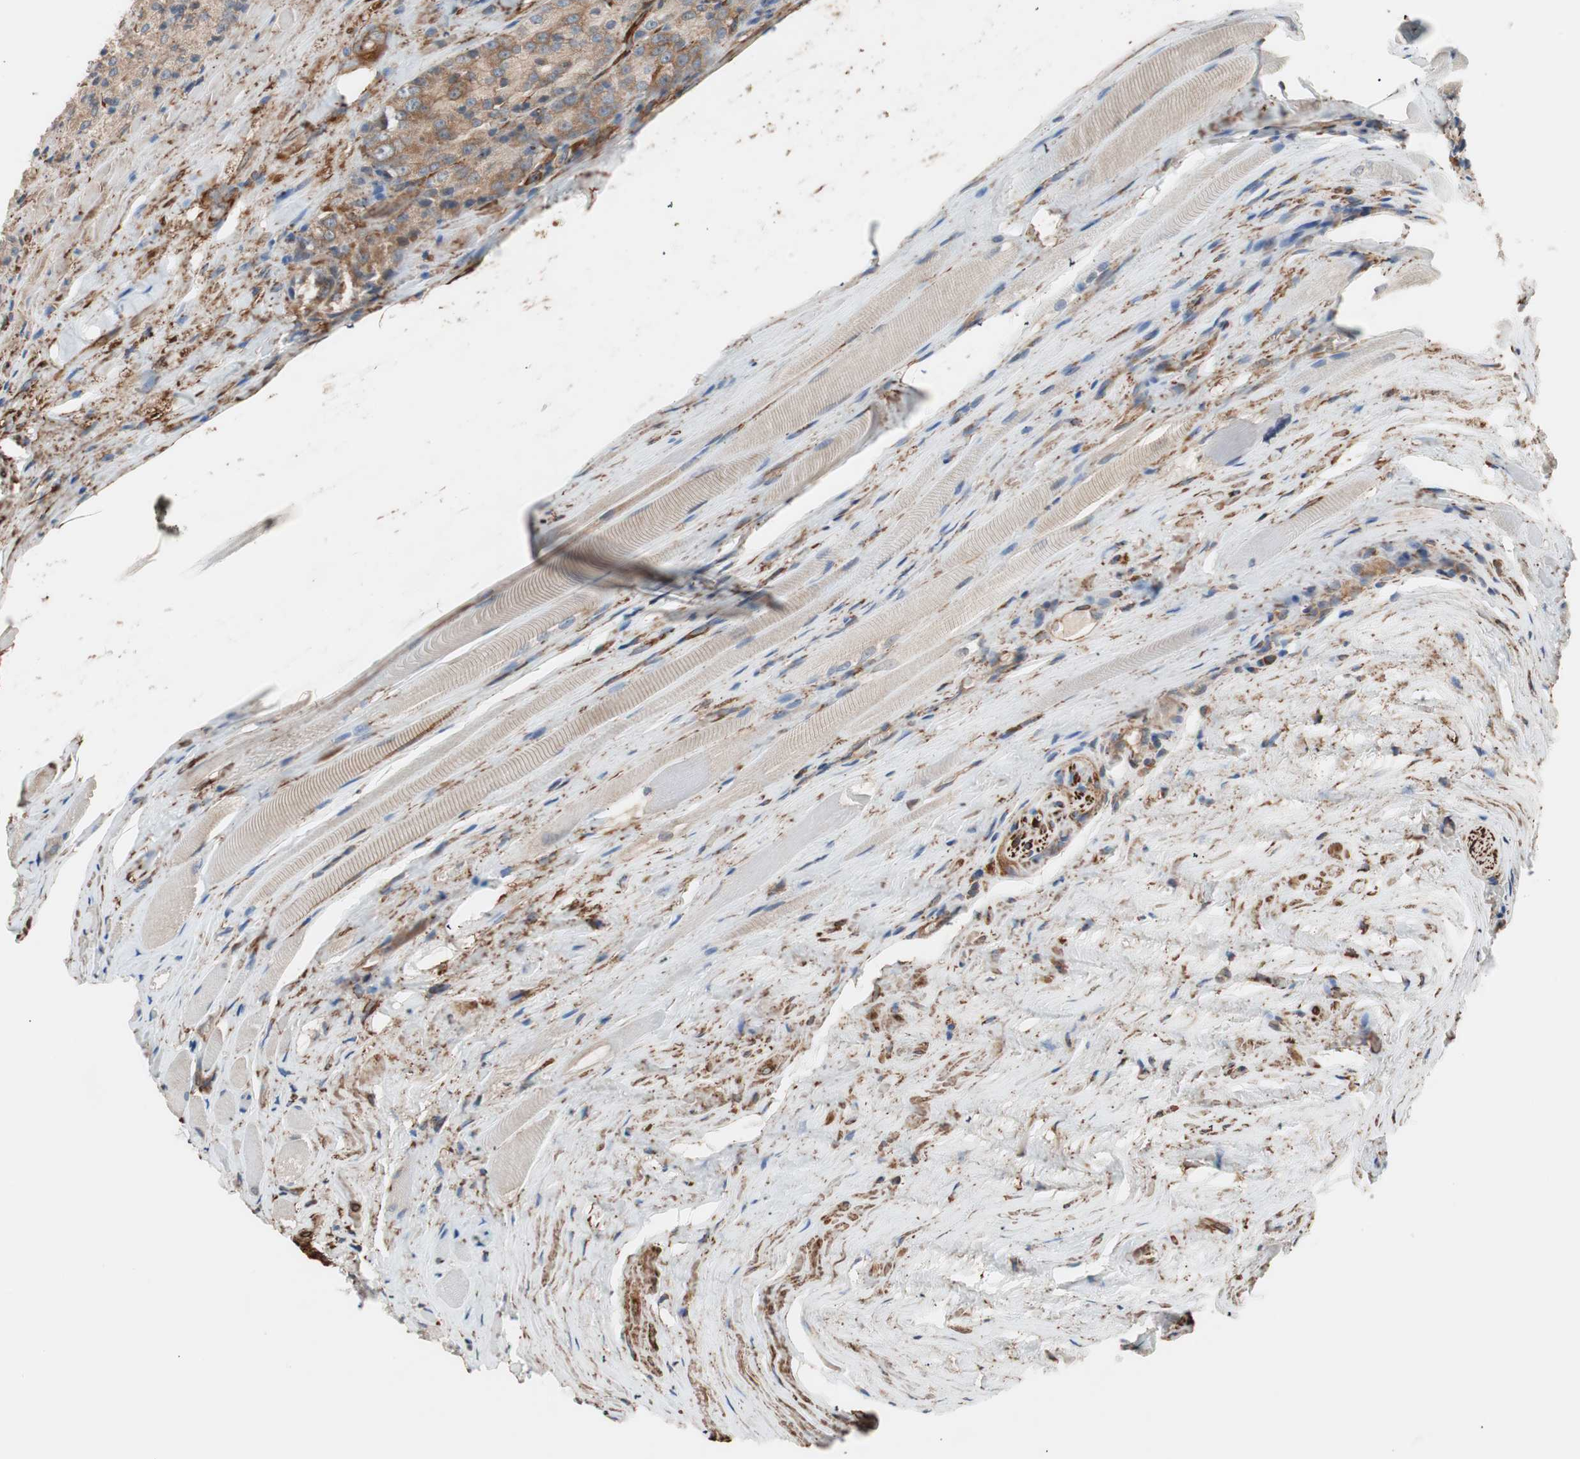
{"staining": {"intensity": "moderate", "quantity": ">75%", "location": "cytoplasmic/membranous"}, "tissue": "prostate cancer", "cell_type": "Tumor cells", "image_type": "cancer", "snomed": [{"axis": "morphology", "description": "Adenocarcinoma, Low grade"}, {"axis": "topography", "description": "Prostate"}], "caption": "High-power microscopy captured an immunohistochemistry (IHC) image of prostate cancer, revealing moderate cytoplasmic/membranous expression in about >75% of tumor cells. The staining was performed using DAB (3,3'-diaminobenzidine) to visualize the protein expression in brown, while the nuclei were stained in blue with hematoxylin (Magnification: 20x).", "gene": "GPSM2", "patient": {"sex": "male", "age": 64}}